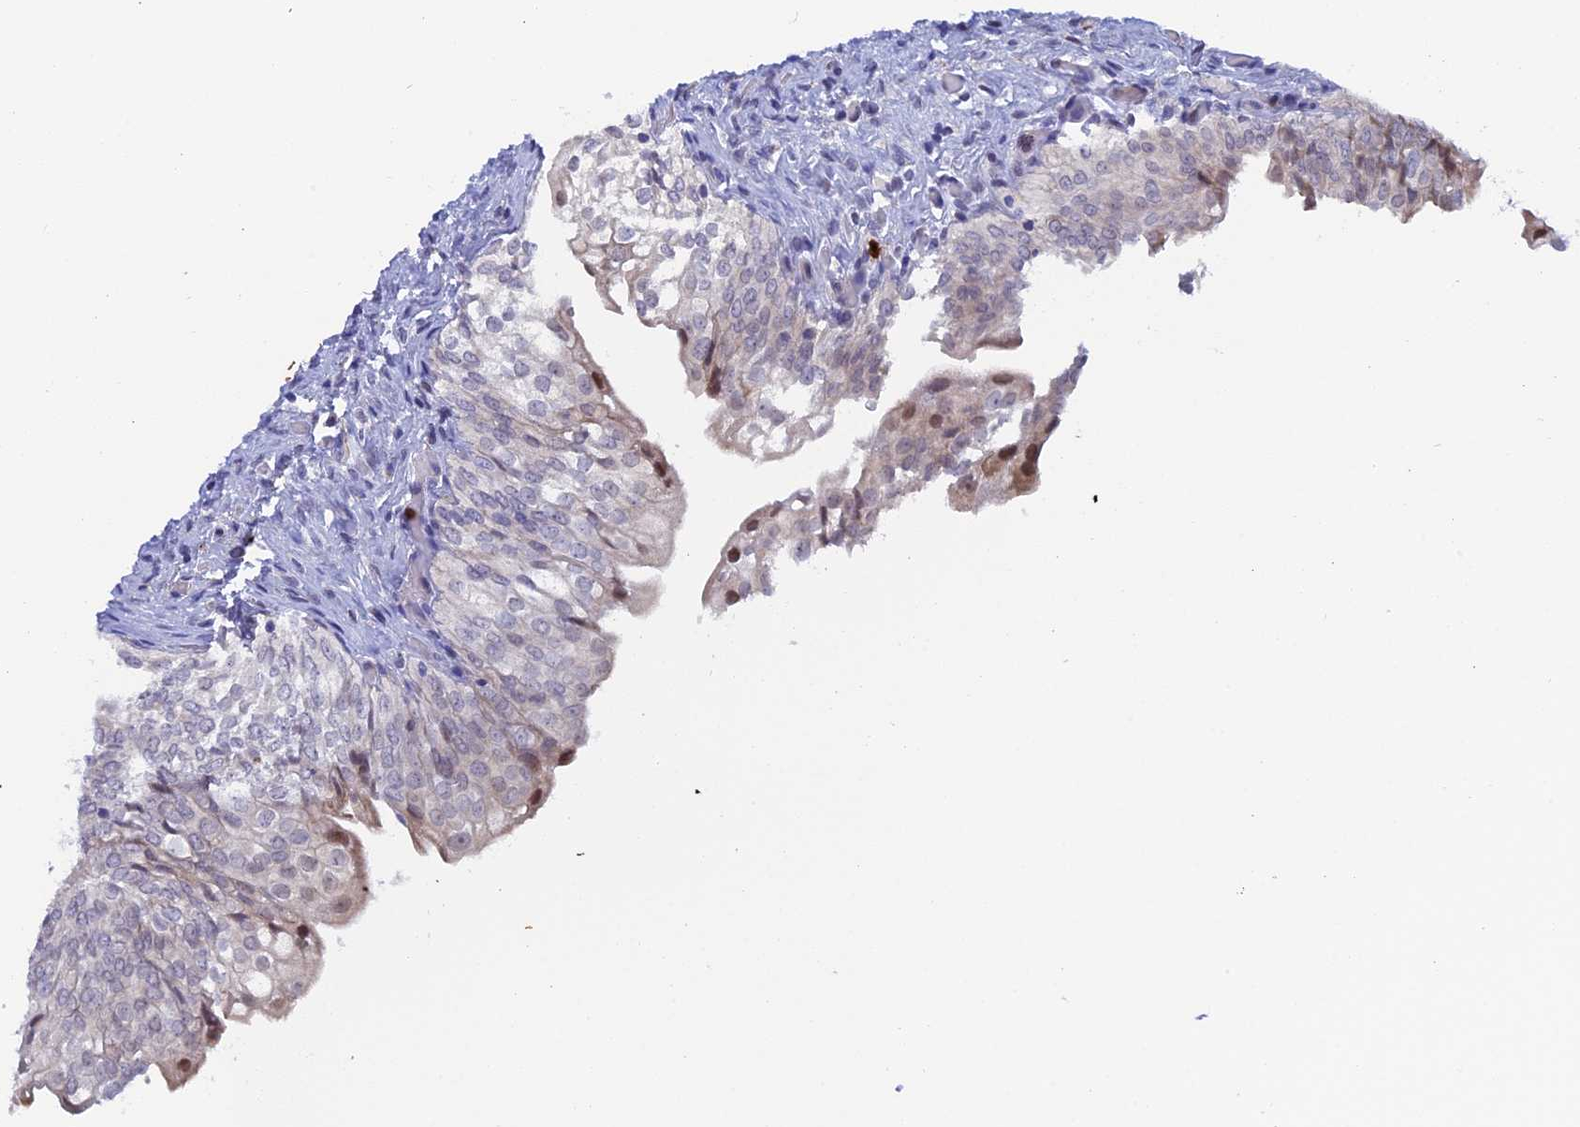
{"staining": {"intensity": "weak", "quantity": "<25%", "location": "nuclear"}, "tissue": "urinary bladder", "cell_type": "Urothelial cells", "image_type": "normal", "snomed": [{"axis": "morphology", "description": "Normal tissue, NOS"}, {"axis": "topography", "description": "Urinary bladder"}], "caption": "Immunohistochemistry (IHC) histopathology image of normal urinary bladder: urinary bladder stained with DAB (3,3'-diaminobenzidine) demonstrates no significant protein expression in urothelial cells.", "gene": "SLC26A1", "patient": {"sex": "male", "age": 55}}